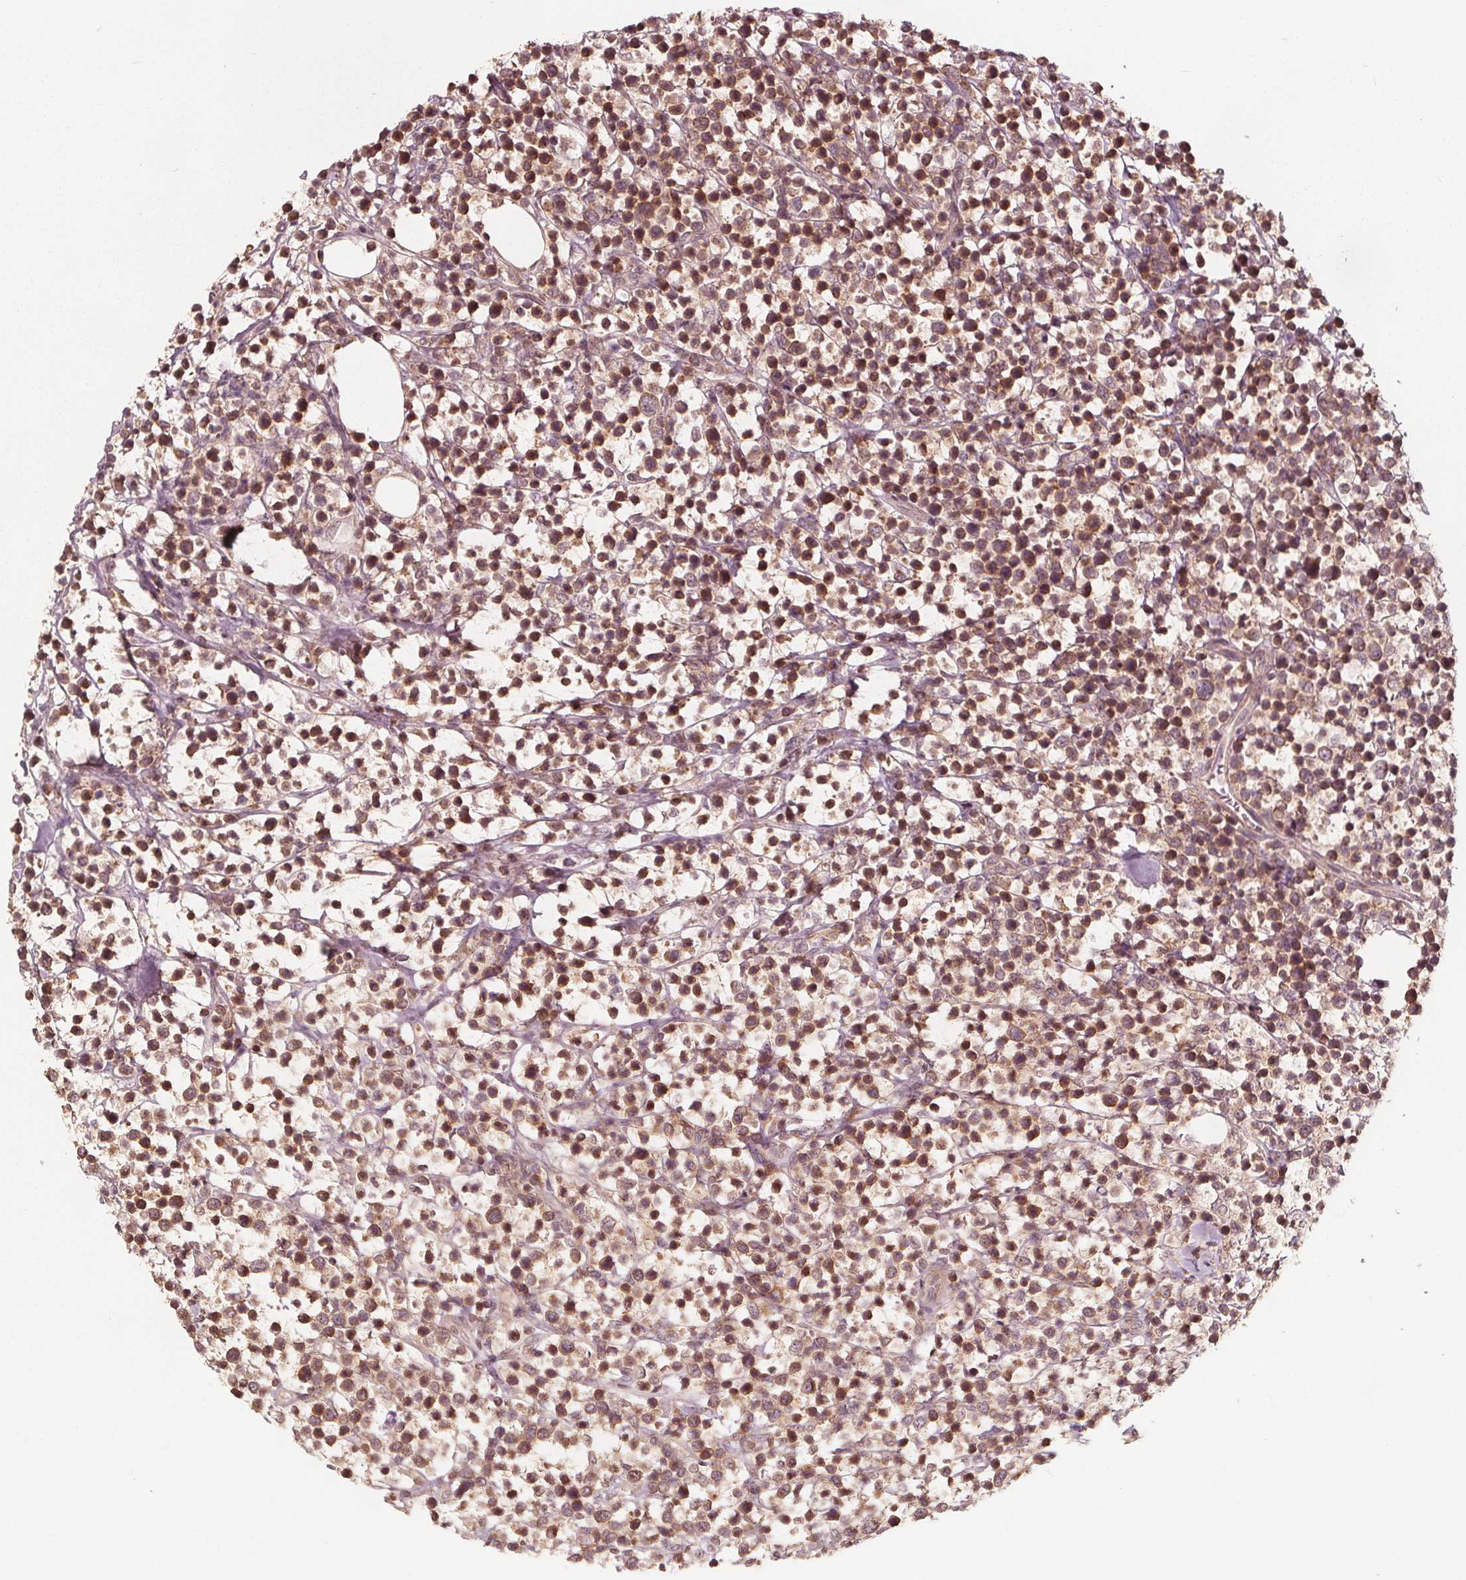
{"staining": {"intensity": "moderate", "quantity": ">75%", "location": "cytoplasmic/membranous,nuclear"}, "tissue": "lymphoma", "cell_type": "Tumor cells", "image_type": "cancer", "snomed": [{"axis": "morphology", "description": "Malignant lymphoma, non-Hodgkin's type, High grade"}, {"axis": "topography", "description": "Soft tissue"}], "caption": "High-power microscopy captured an immunohistochemistry (IHC) micrograph of high-grade malignant lymphoma, non-Hodgkin's type, revealing moderate cytoplasmic/membranous and nuclear positivity in about >75% of tumor cells. The protein is shown in brown color, while the nuclei are stained blue.", "gene": "AIP", "patient": {"sex": "female", "age": 56}}